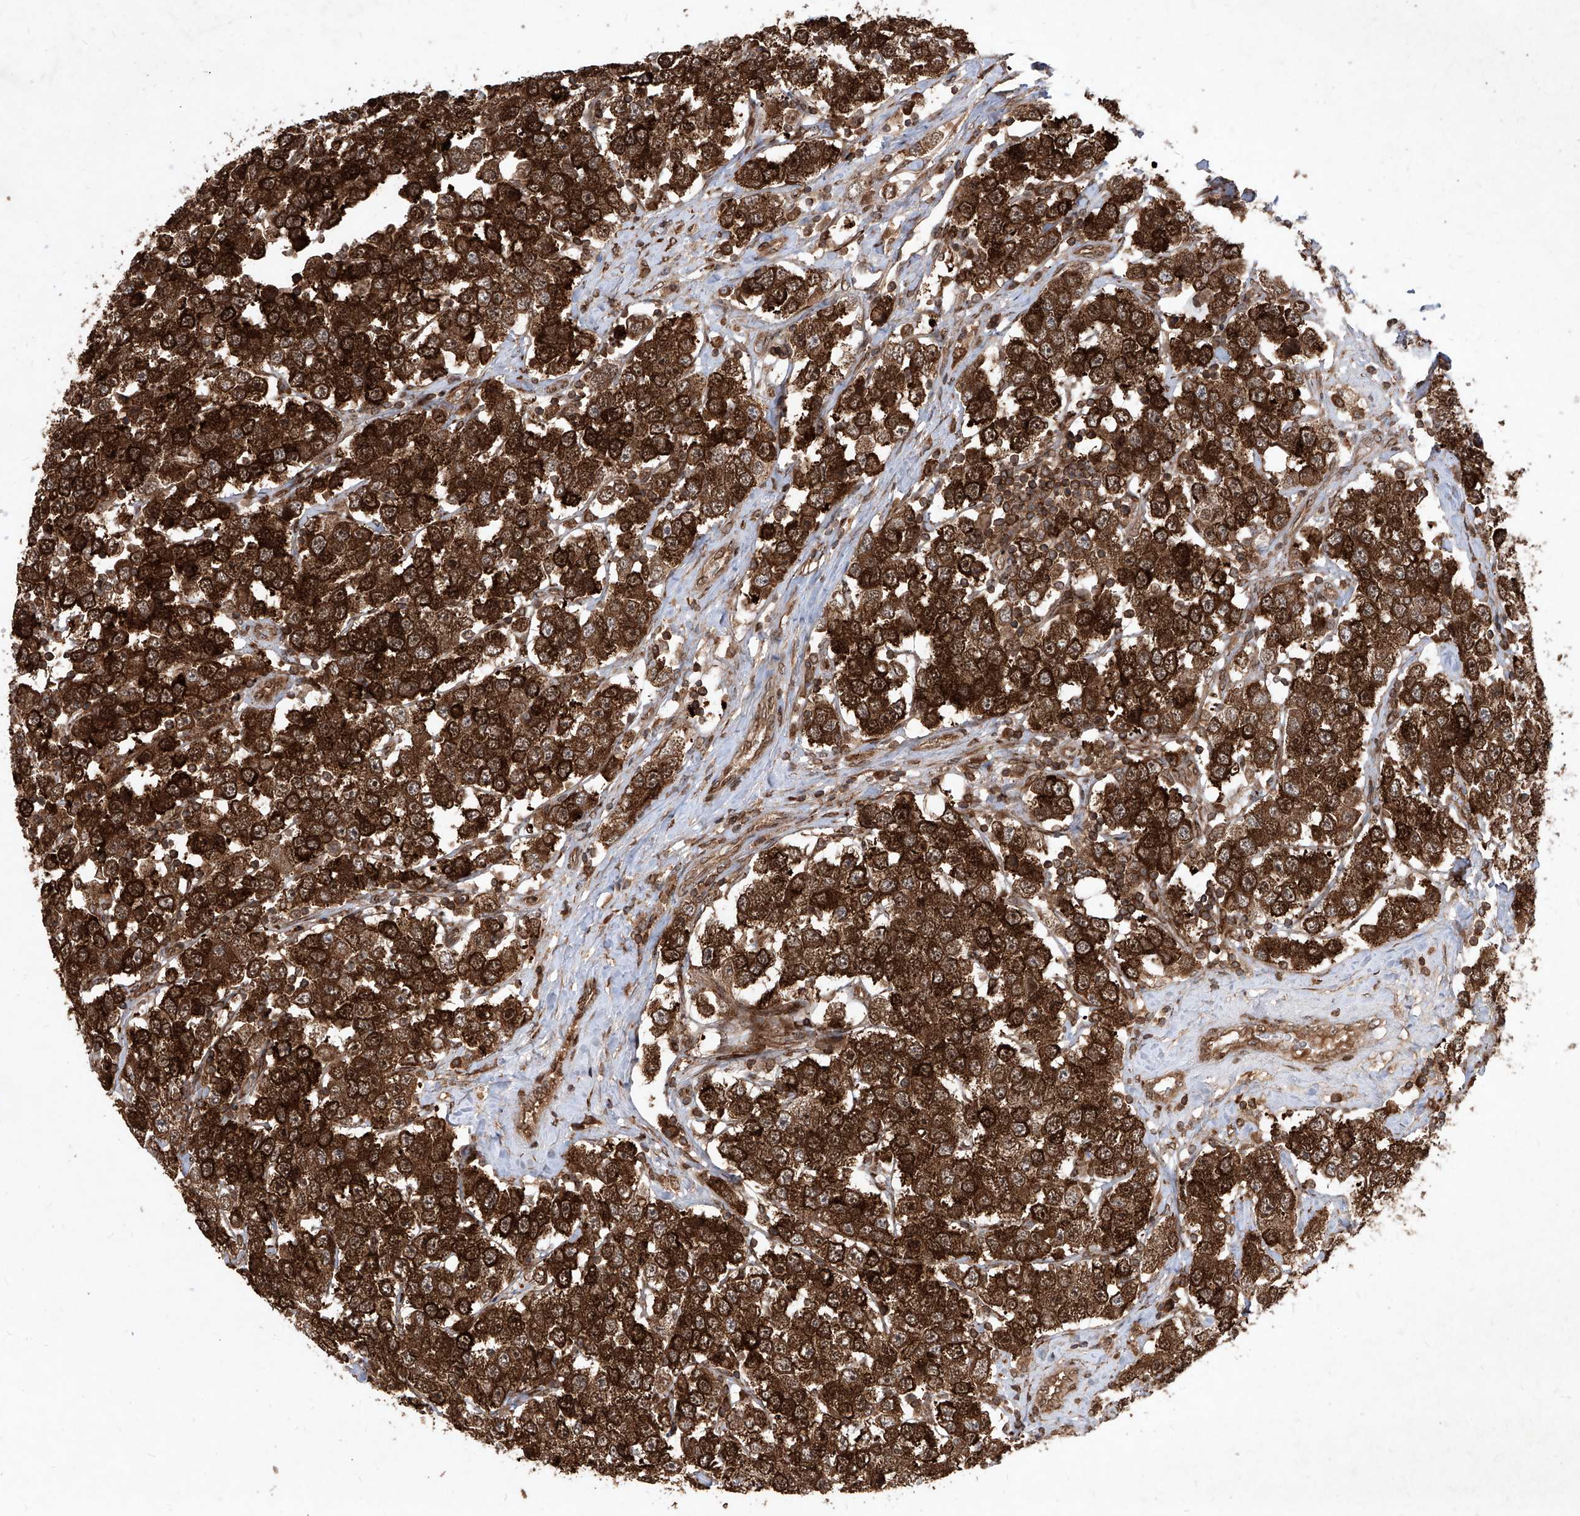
{"staining": {"intensity": "strong", "quantity": ">75%", "location": "cytoplasmic/membranous,nuclear"}, "tissue": "testis cancer", "cell_type": "Tumor cells", "image_type": "cancer", "snomed": [{"axis": "morphology", "description": "Seminoma, NOS"}, {"axis": "topography", "description": "Testis"}], "caption": "The image exhibits staining of testis cancer, revealing strong cytoplasmic/membranous and nuclear protein staining (brown color) within tumor cells.", "gene": "MAGED2", "patient": {"sex": "male", "age": 28}}